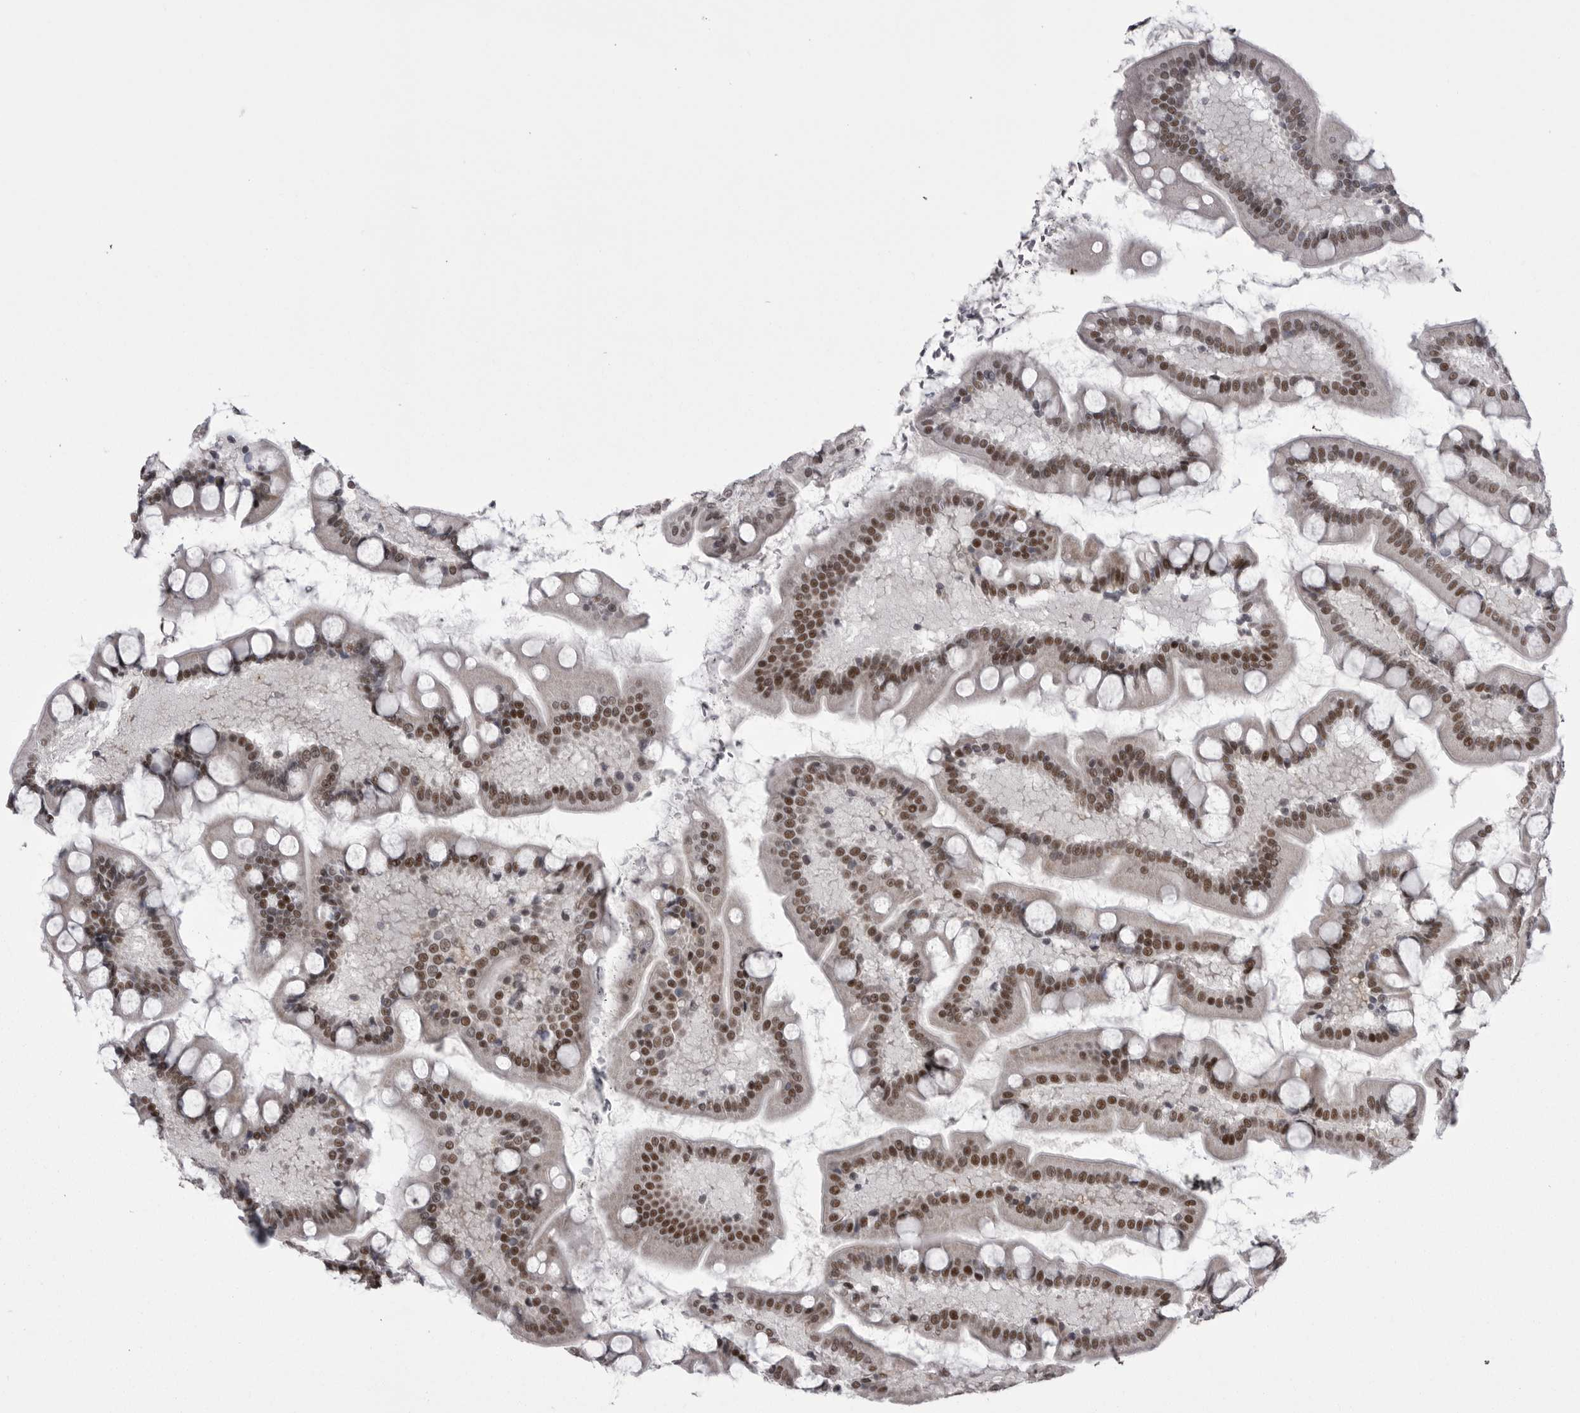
{"staining": {"intensity": "strong", "quantity": "25%-75%", "location": "nuclear"}, "tissue": "small intestine", "cell_type": "Glandular cells", "image_type": "normal", "snomed": [{"axis": "morphology", "description": "Normal tissue, NOS"}, {"axis": "topography", "description": "Small intestine"}], "caption": "Immunohistochemistry of normal human small intestine reveals high levels of strong nuclear staining in about 25%-75% of glandular cells. (DAB IHC with brightfield microscopy, high magnification).", "gene": "MEPCE", "patient": {"sex": "male", "age": 41}}